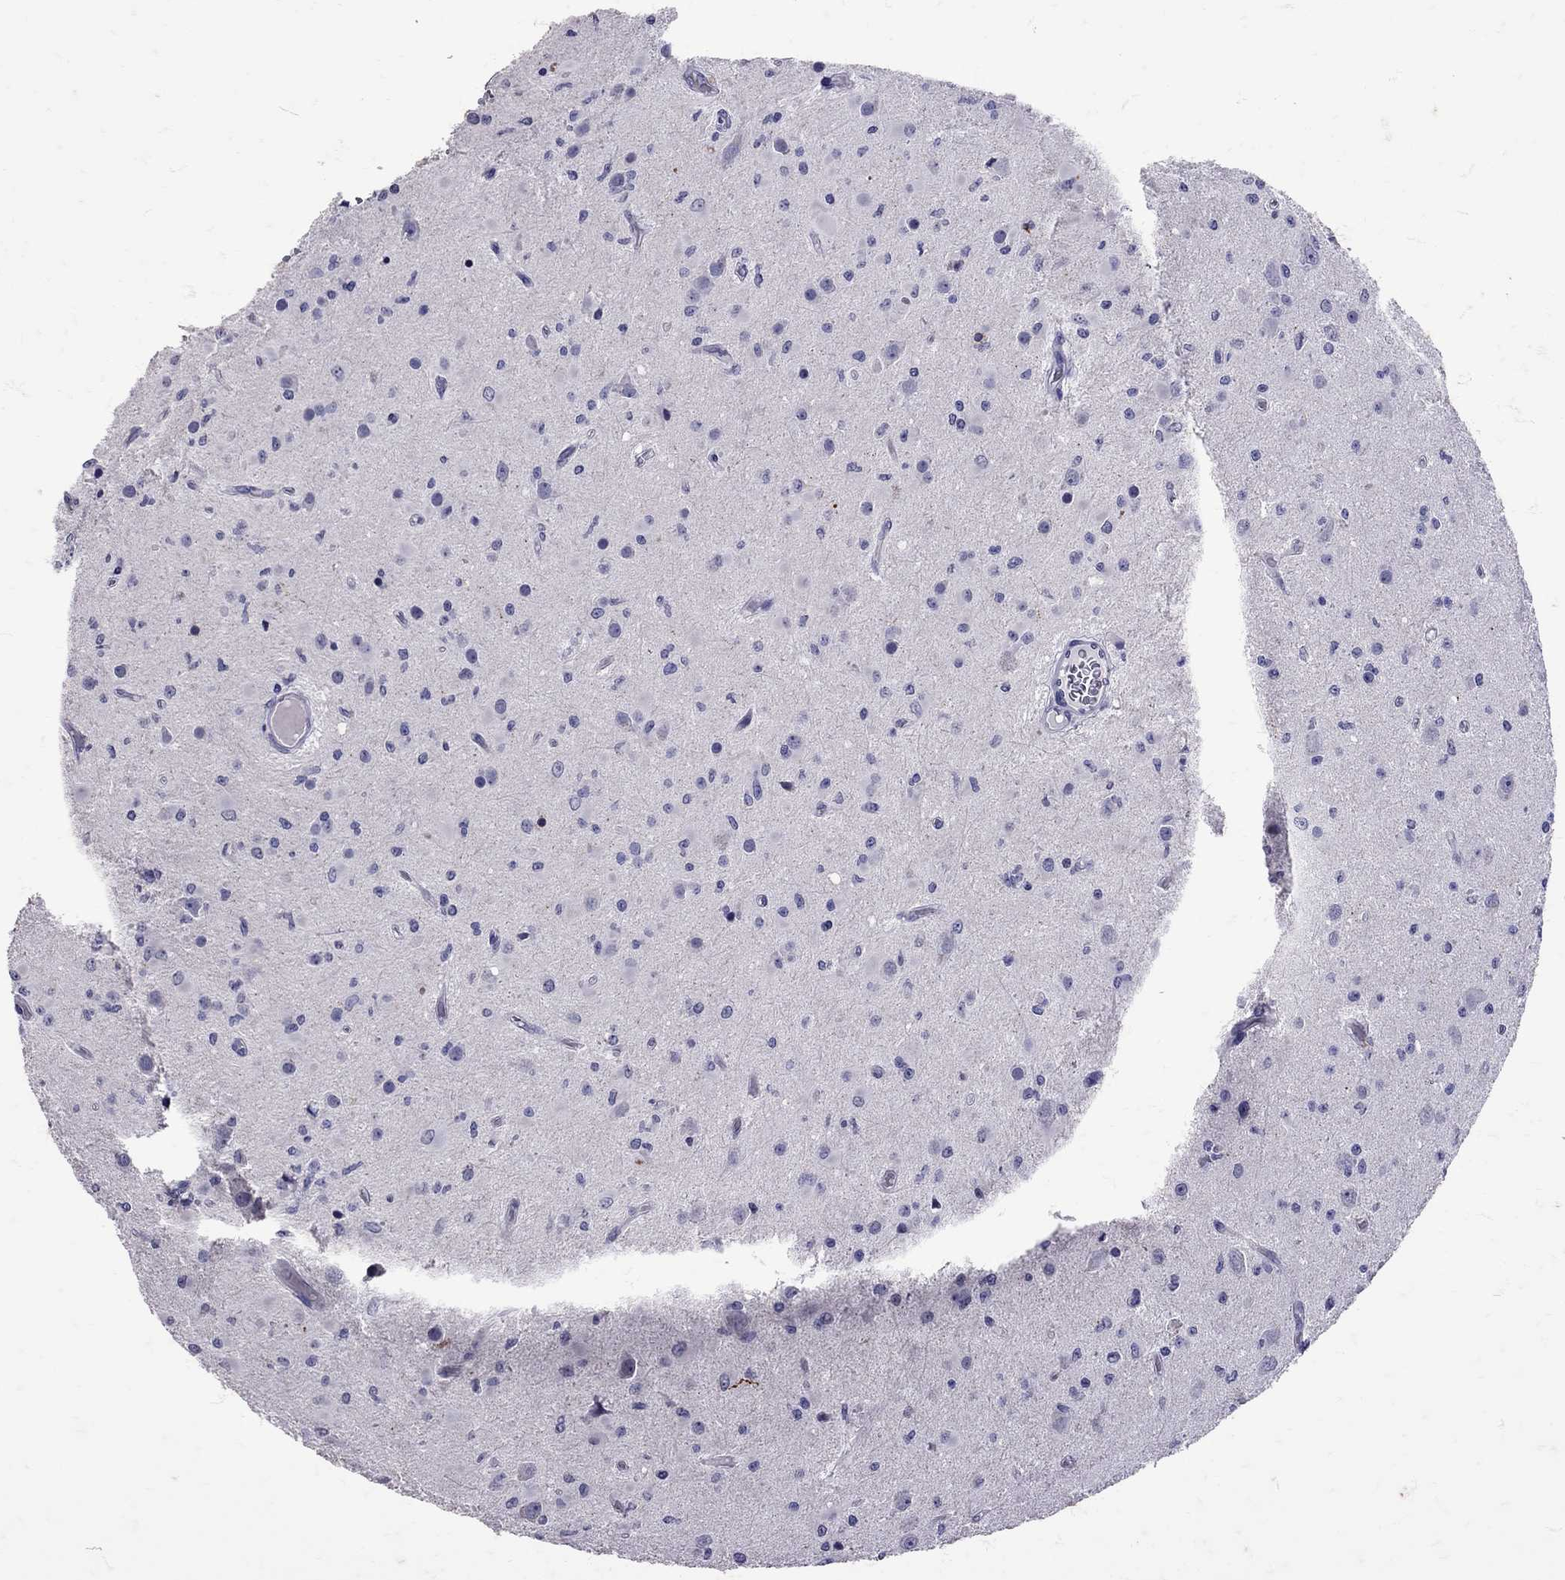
{"staining": {"intensity": "negative", "quantity": "none", "location": "none"}, "tissue": "glioma", "cell_type": "Tumor cells", "image_type": "cancer", "snomed": [{"axis": "morphology", "description": "Glioma, malignant, Low grade"}, {"axis": "topography", "description": "Brain"}], "caption": "Histopathology image shows no protein positivity in tumor cells of malignant glioma (low-grade) tissue.", "gene": "SST", "patient": {"sex": "female", "age": 45}}